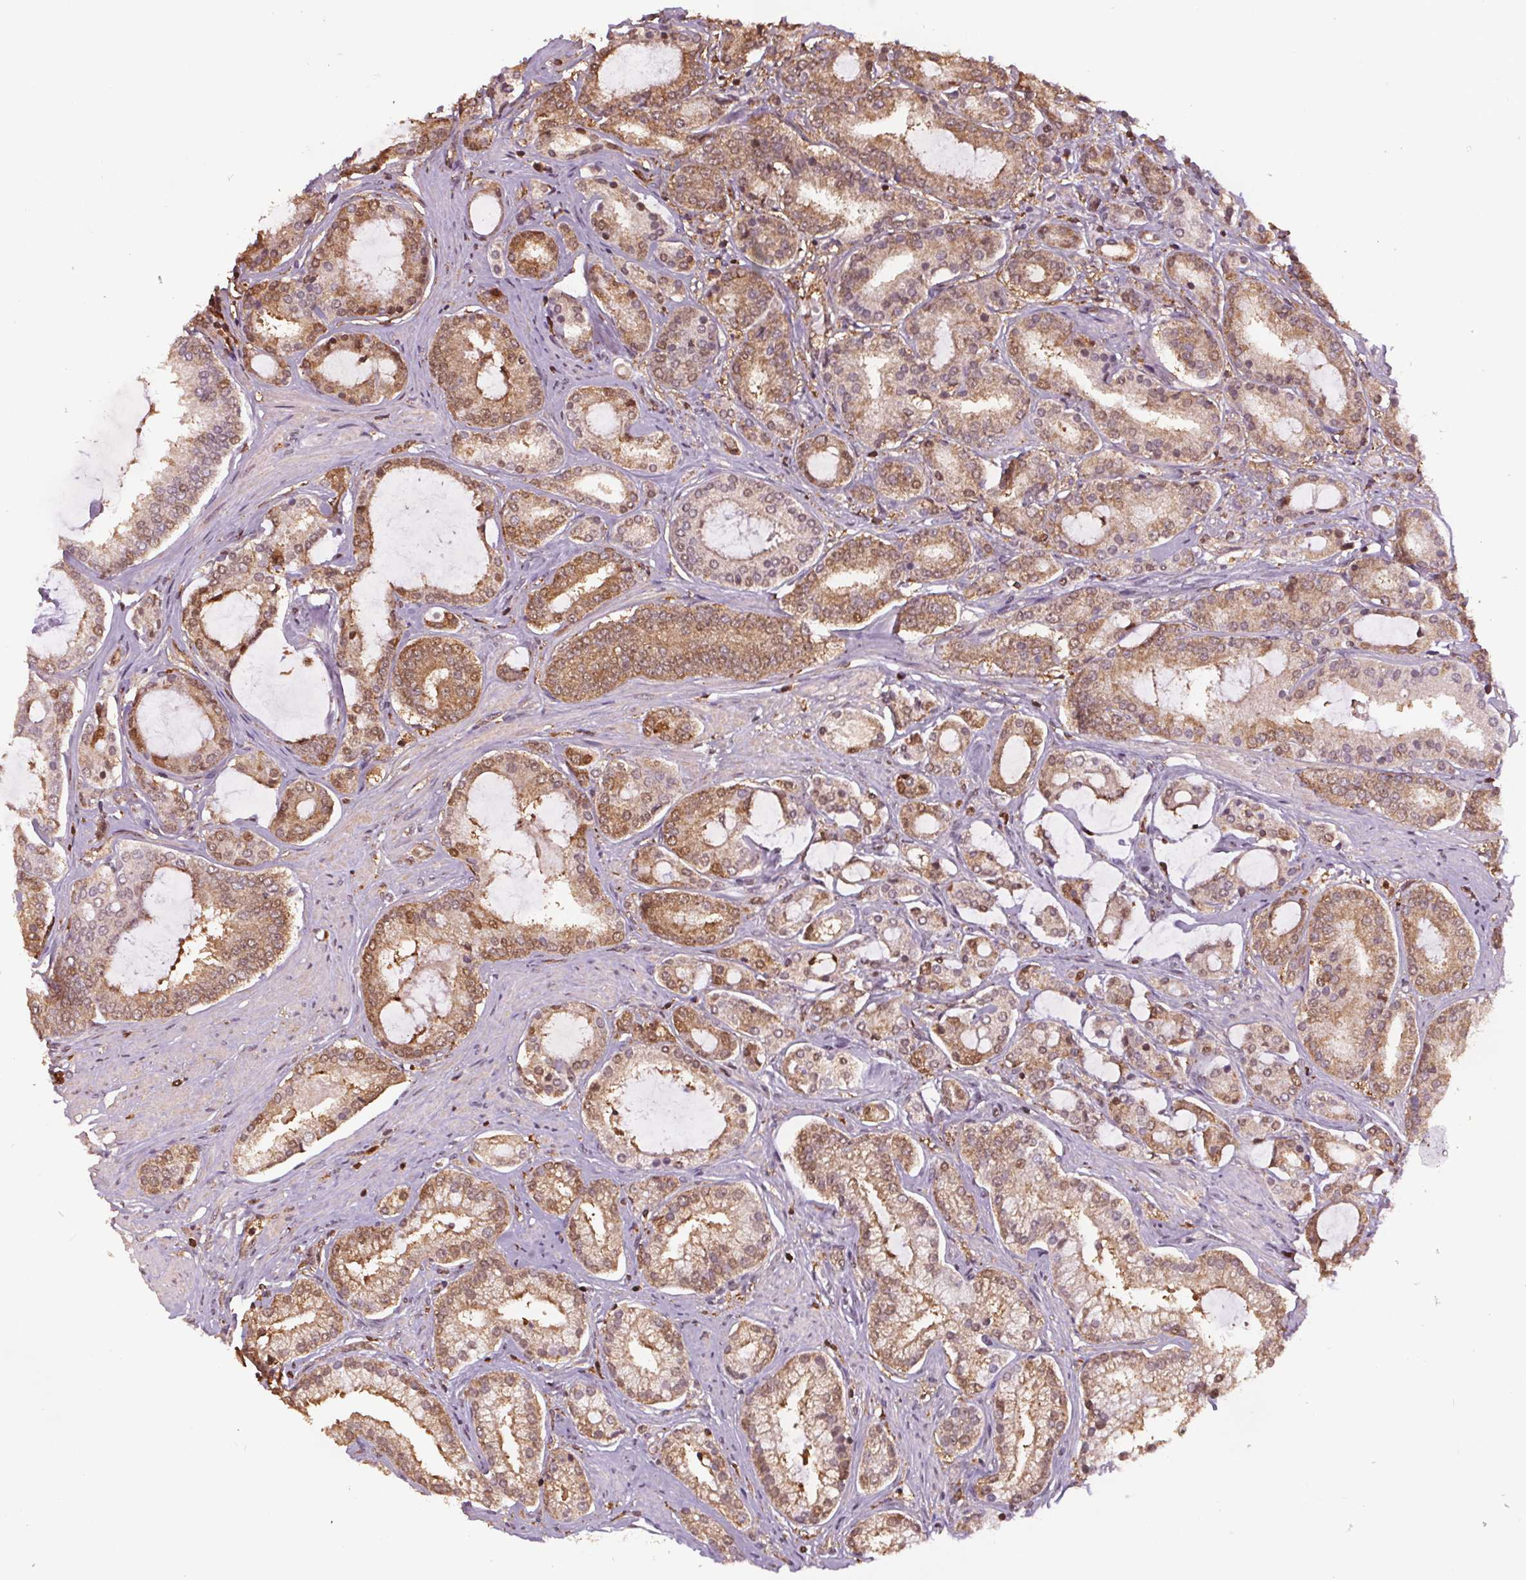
{"staining": {"intensity": "moderate", "quantity": "25%-75%", "location": "cytoplasmic/membranous,nuclear"}, "tissue": "prostate cancer", "cell_type": "Tumor cells", "image_type": "cancer", "snomed": [{"axis": "morphology", "description": "Adenocarcinoma, High grade"}, {"axis": "topography", "description": "Prostate"}], "caption": "A photomicrograph of human adenocarcinoma (high-grade) (prostate) stained for a protein shows moderate cytoplasmic/membranous and nuclear brown staining in tumor cells.", "gene": "ENO1", "patient": {"sex": "male", "age": 63}}